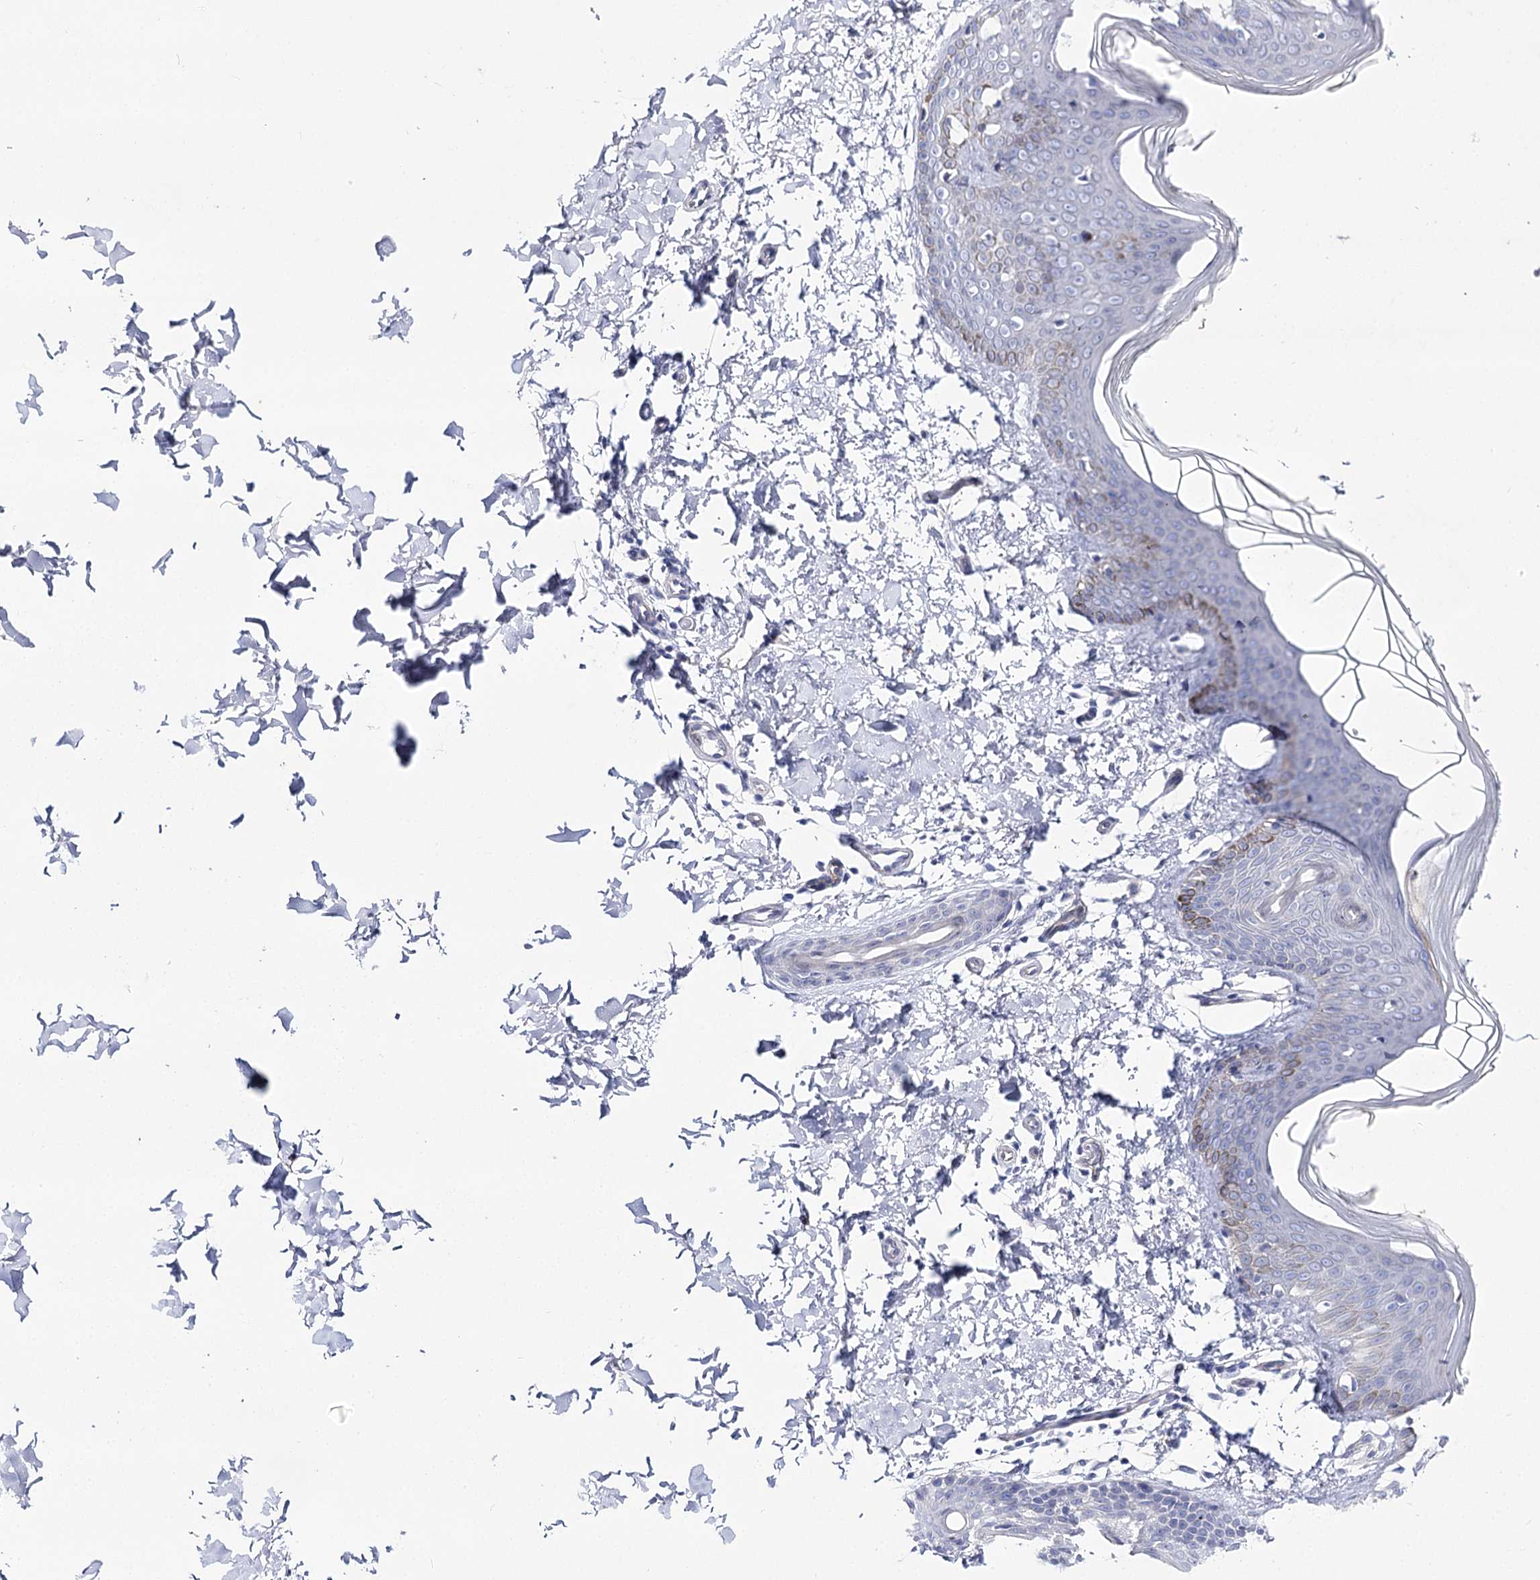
{"staining": {"intensity": "negative", "quantity": "none", "location": "none"}, "tissue": "skin", "cell_type": "Fibroblasts", "image_type": "normal", "snomed": [{"axis": "morphology", "description": "Normal tissue, NOS"}, {"axis": "topography", "description": "Skin"}], "caption": "The image demonstrates no significant expression in fibroblasts of skin. (DAB IHC visualized using brightfield microscopy, high magnification).", "gene": "NRAP", "patient": {"sex": "male", "age": 36}}